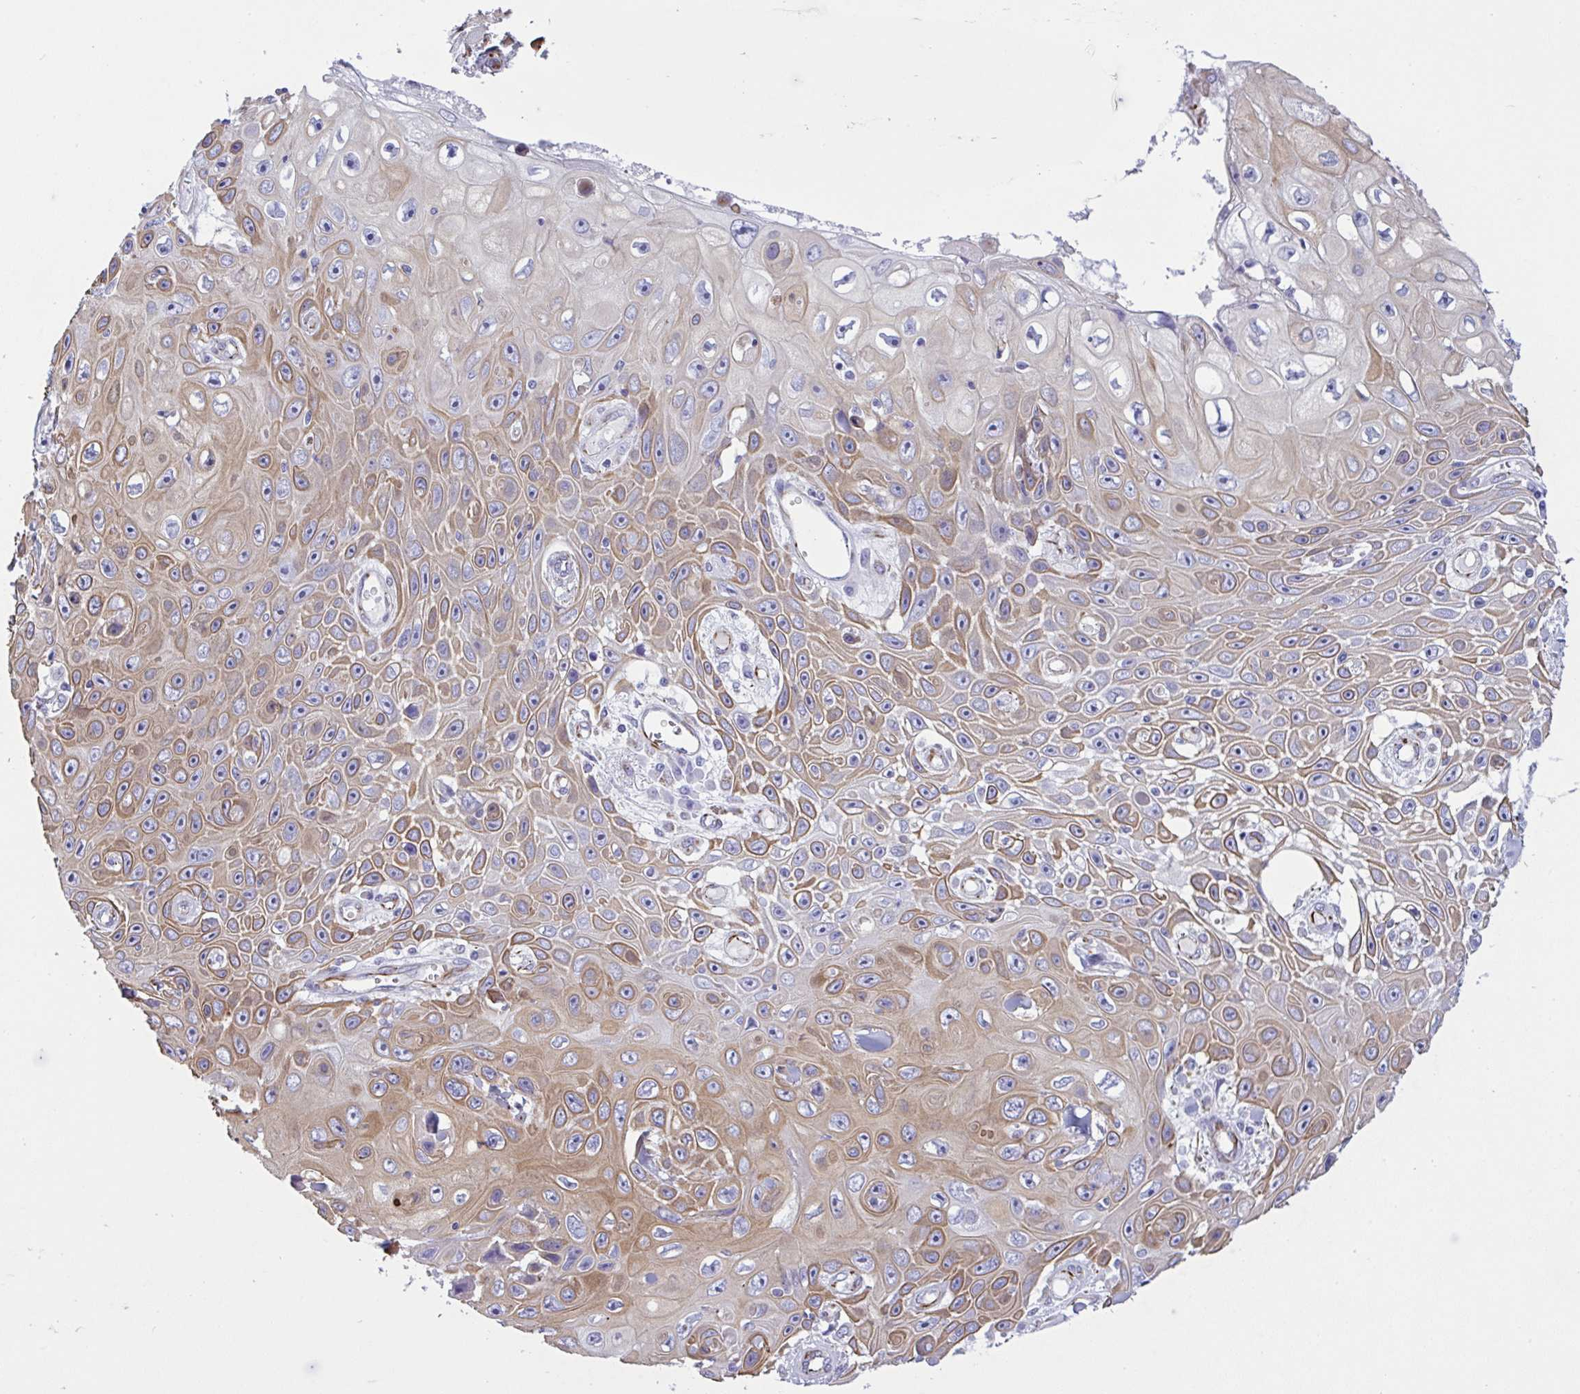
{"staining": {"intensity": "moderate", "quantity": ">75%", "location": "cytoplasmic/membranous"}, "tissue": "skin cancer", "cell_type": "Tumor cells", "image_type": "cancer", "snomed": [{"axis": "morphology", "description": "Squamous cell carcinoma, NOS"}, {"axis": "topography", "description": "Skin"}], "caption": "Protein staining of skin cancer (squamous cell carcinoma) tissue demonstrates moderate cytoplasmic/membranous positivity in about >75% of tumor cells.", "gene": "SMAD5", "patient": {"sex": "male", "age": 82}}